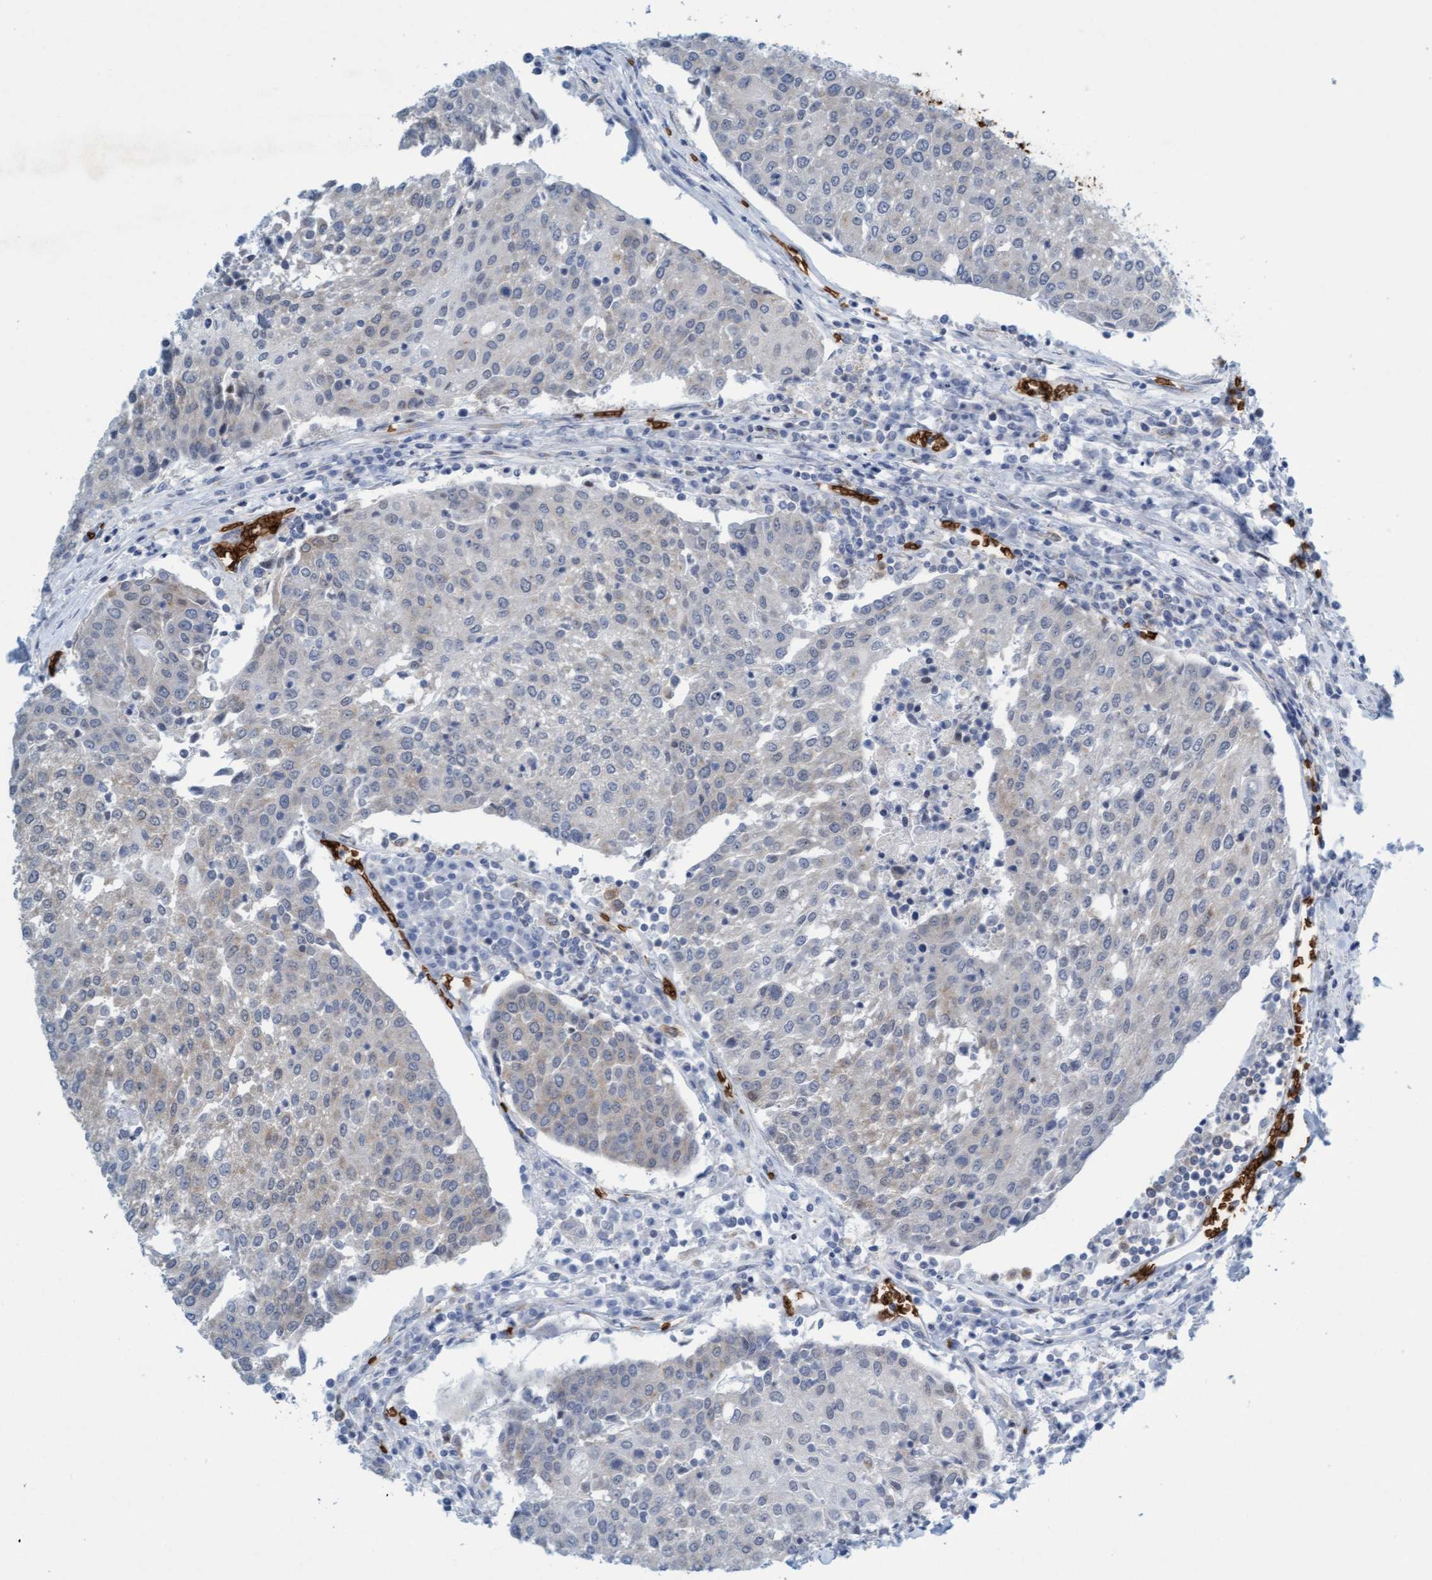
{"staining": {"intensity": "negative", "quantity": "none", "location": "none"}, "tissue": "urothelial cancer", "cell_type": "Tumor cells", "image_type": "cancer", "snomed": [{"axis": "morphology", "description": "Urothelial carcinoma, High grade"}, {"axis": "topography", "description": "Urinary bladder"}], "caption": "Protein analysis of urothelial carcinoma (high-grade) exhibits no significant staining in tumor cells.", "gene": "SPEM2", "patient": {"sex": "female", "age": 85}}